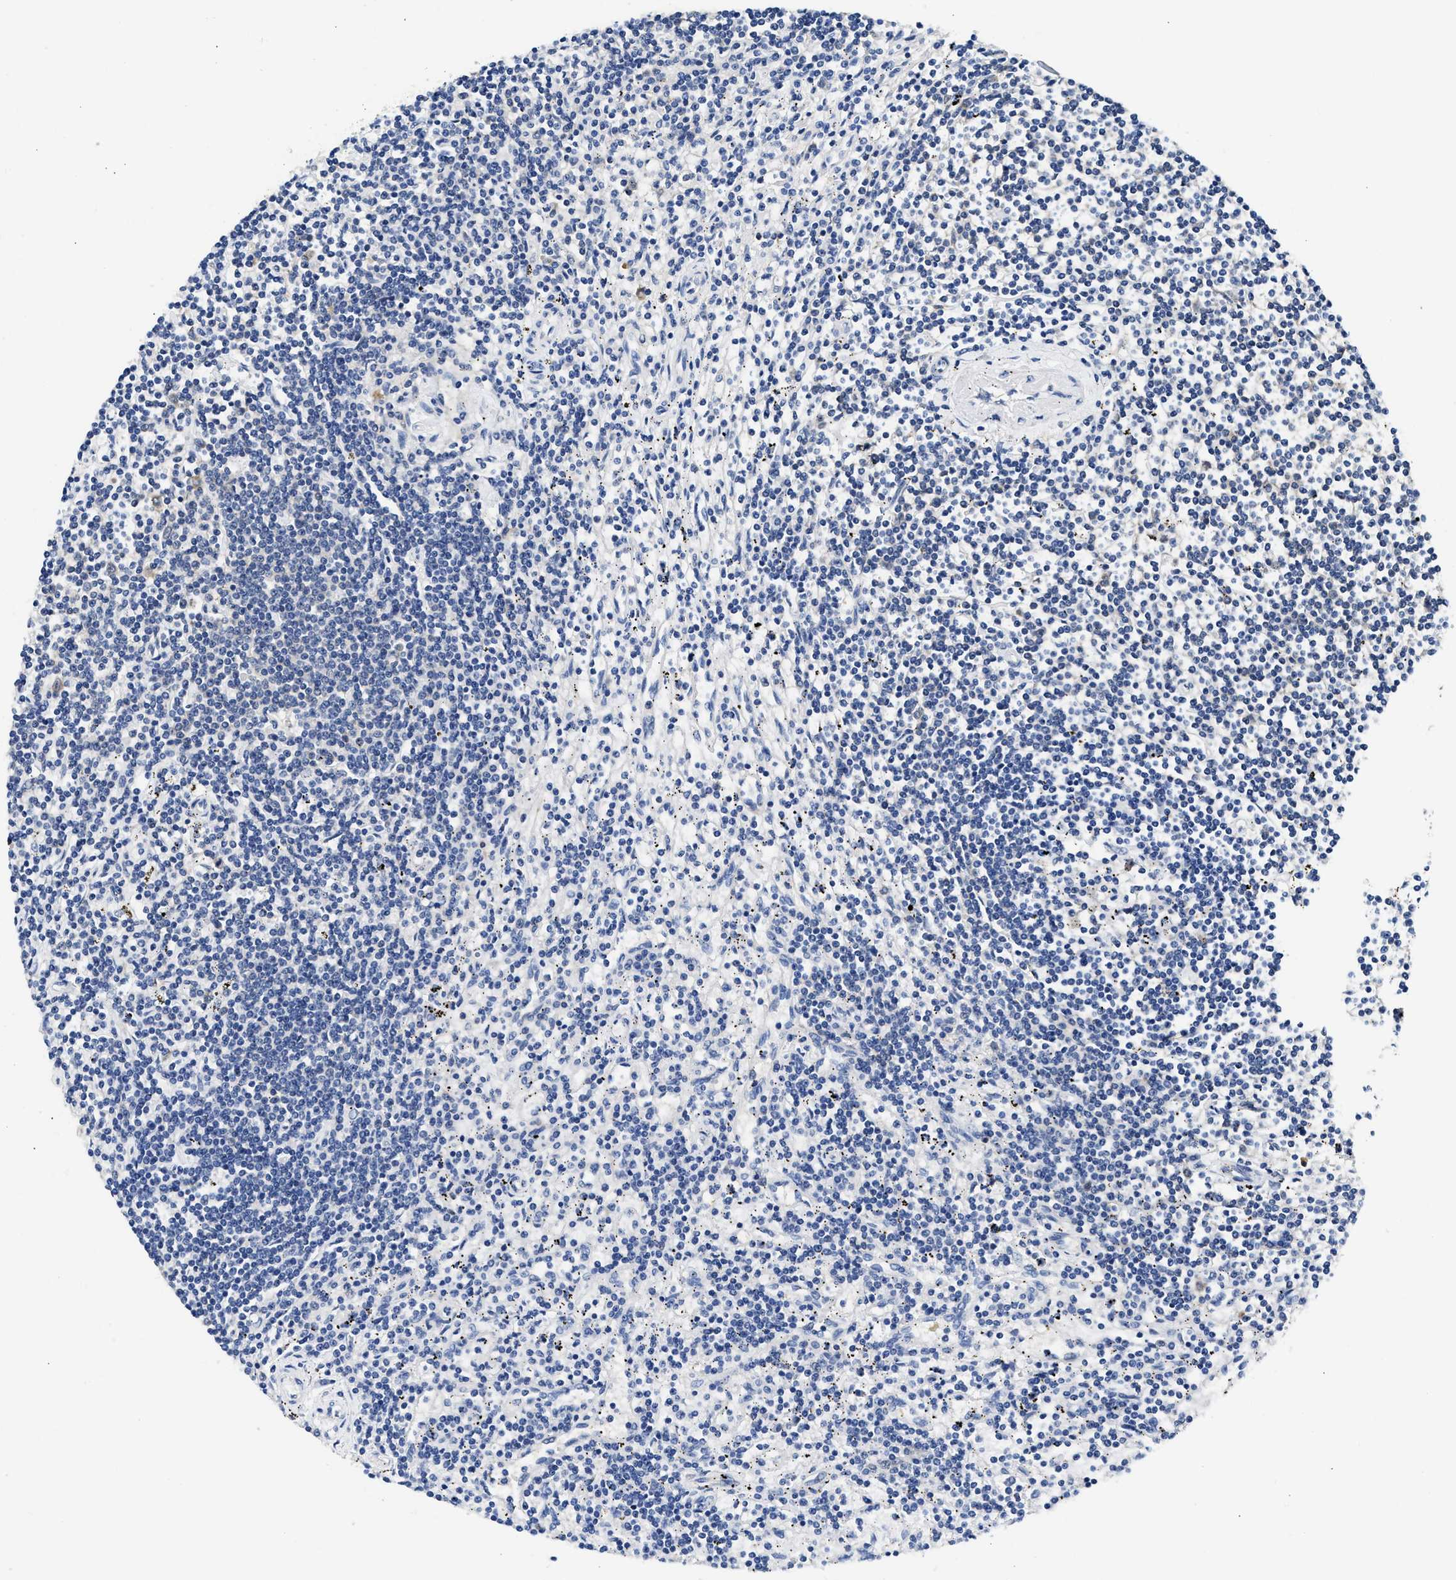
{"staining": {"intensity": "negative", "quantity": "none", "location": "none"}, "tissue": "lymphoma", "cell_type": "Tumor cells", "image_type": "cancer", "snomed": [{"axis": "morphology", "description": "Malignant lymphoma, non-Hodgkin's type, Low grade"}, {"axis": "topography", "description": "Spleen"}], "caption": "Protein analysis of lymphoma exhibits no significant expression in tumor cells.", "gene": "XPO5", "patient": {"sex": "male", "age": 76}}